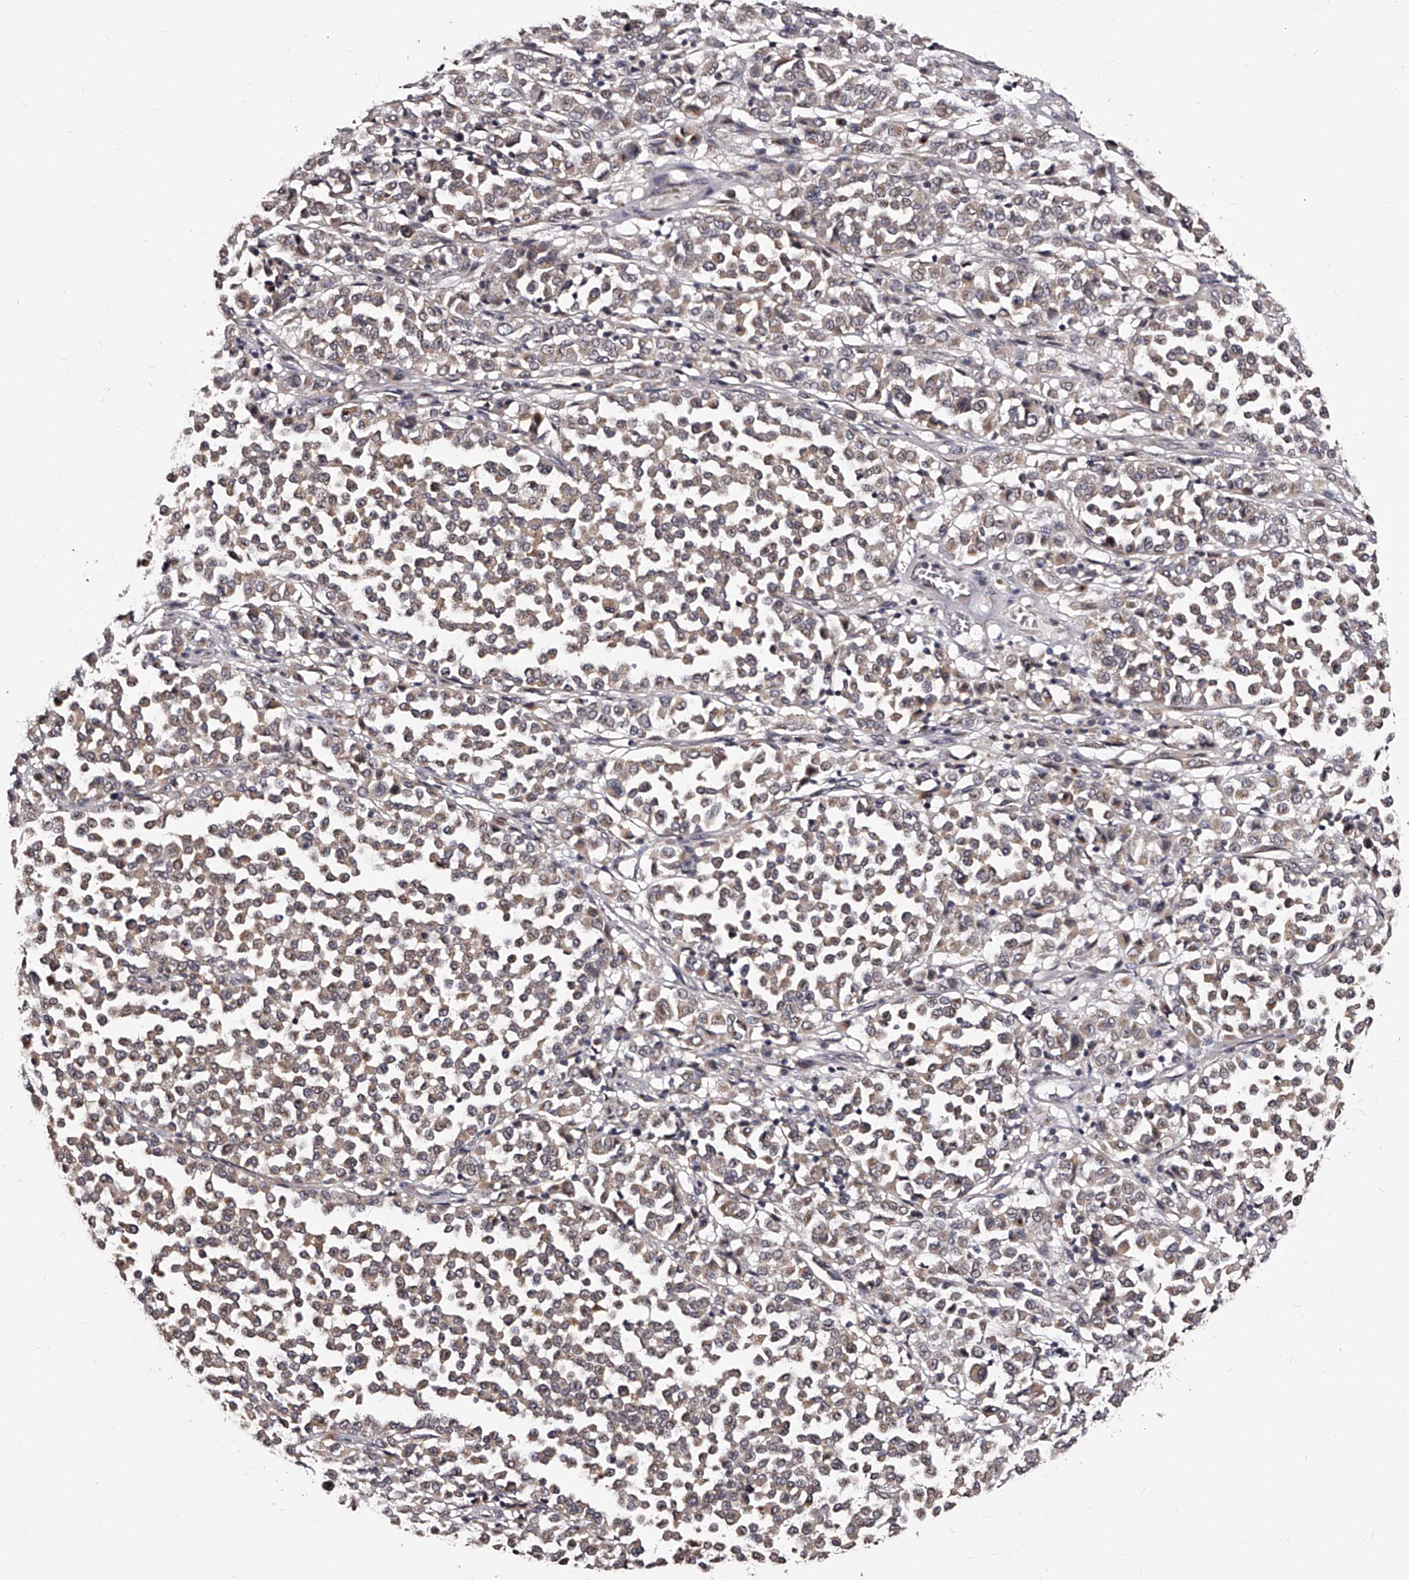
{"staining": {"intensity": "negative", "quantity": "none", "location": "none"}, "tissue": "melanoma", "cell_type": "Tumor cells", "image_type": "cancer", "snomed": [{"axis": "morphology", "description": "Malignant melanoma, Metastatic site"}, {"axis": "topography", "description": "Pancreas"}], "caption": "This photomicrograph is of malignant melanoma (metastatic site) stained with immunohistochemistry to label a protein in brown with the nuclei are counter-stained blue. There is no staining in tumor cells.", "gene": "RSC1A1", "patient": {"sex": "female", "age": 30}}